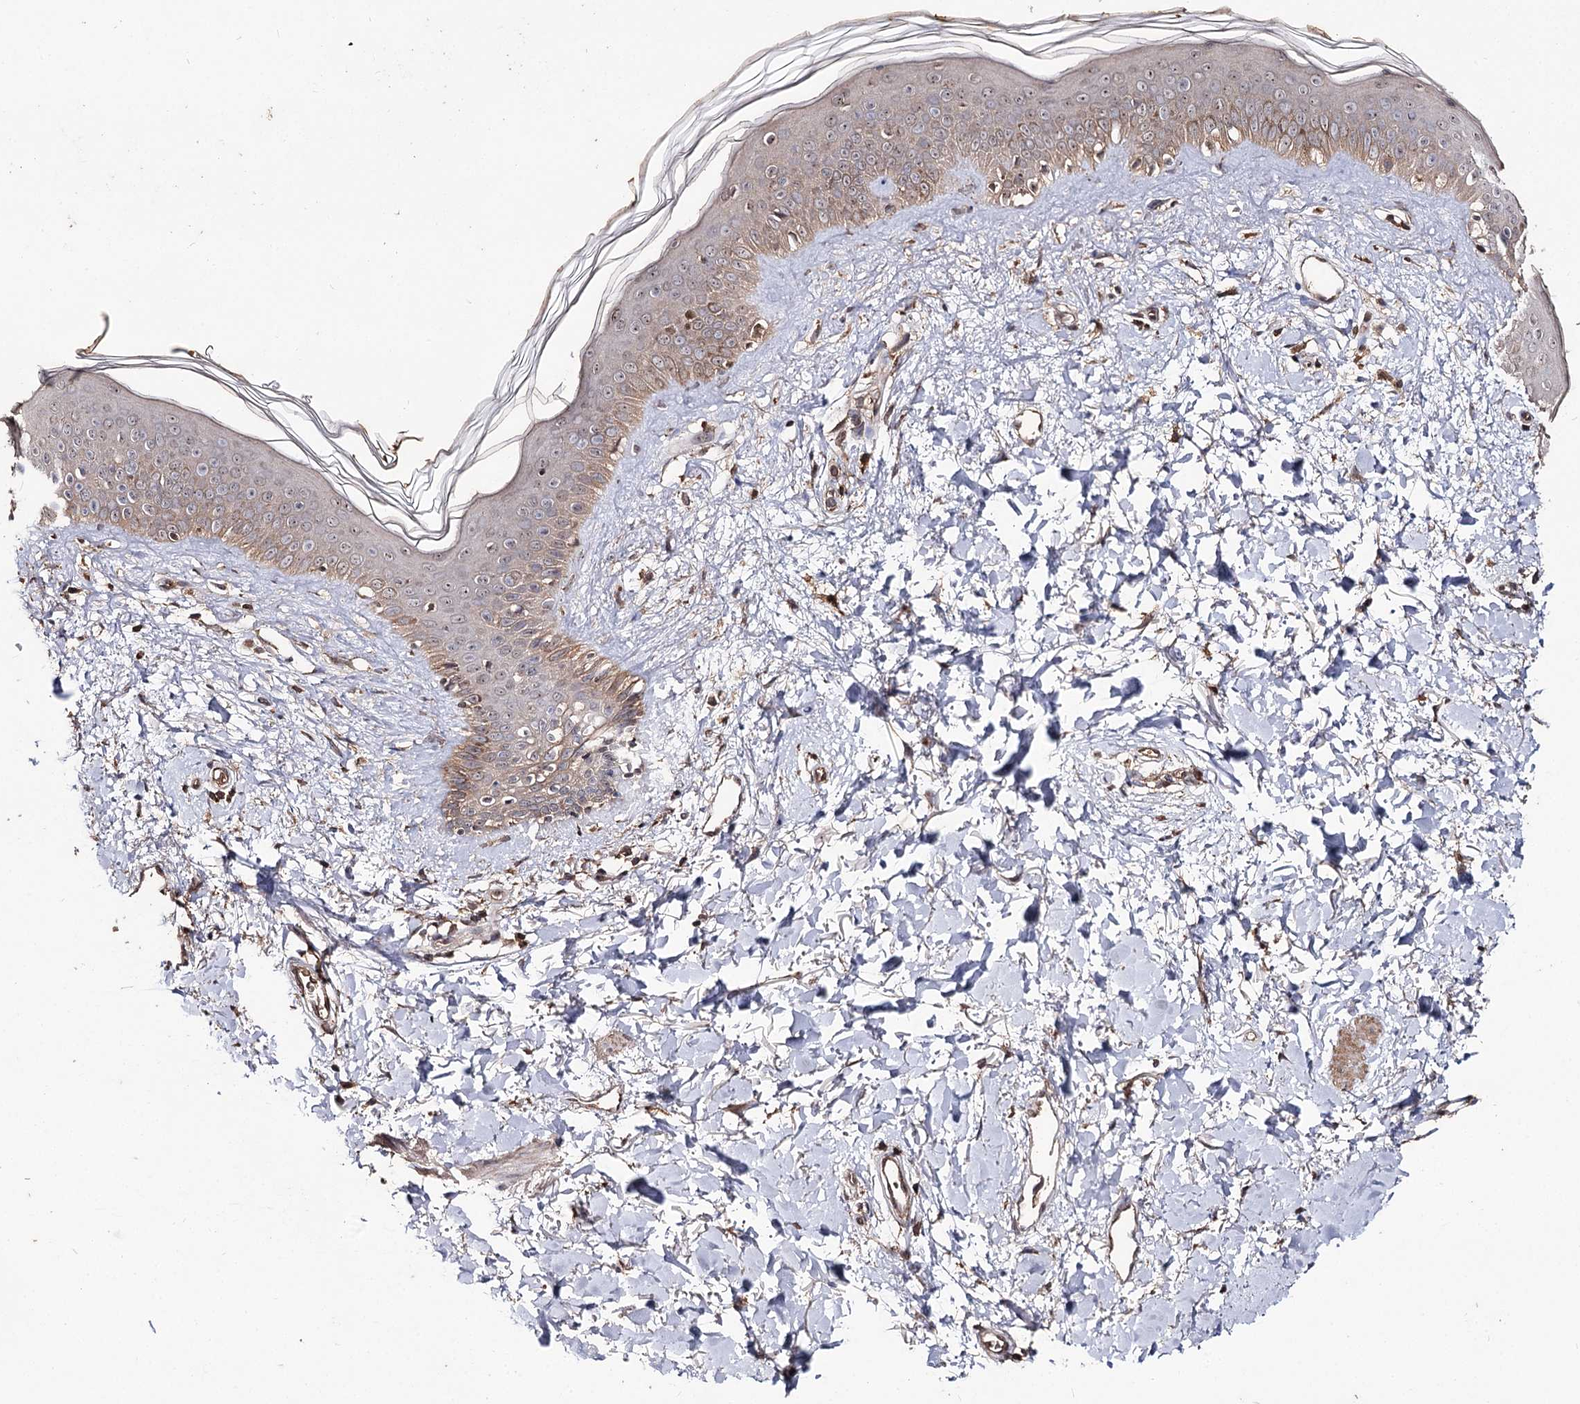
{"staining": {"intensity": "moderate", "quantity": ">75%", "location": "cytoplasmic/membranous,nuclear"}, "tissue": "skin", "cell_type": "Fibroblasts", "image_type": "normal", "snomed": [{"axis": "morphology", "description": "Normal tissue, NOS"}, {"axis": "topography", "description": "Skin"}], "caption": "DAB (3,3'-diaminobenzidine) immunohistochemical staining of benign skin shows moderate cytoplasmic/membranous,nuclear protein expression in approximately >75% of fibroblasts. Nuclei are stained in blue.", "gene": "FAM53B", "patient": {"sex": "female", "age": 58}}